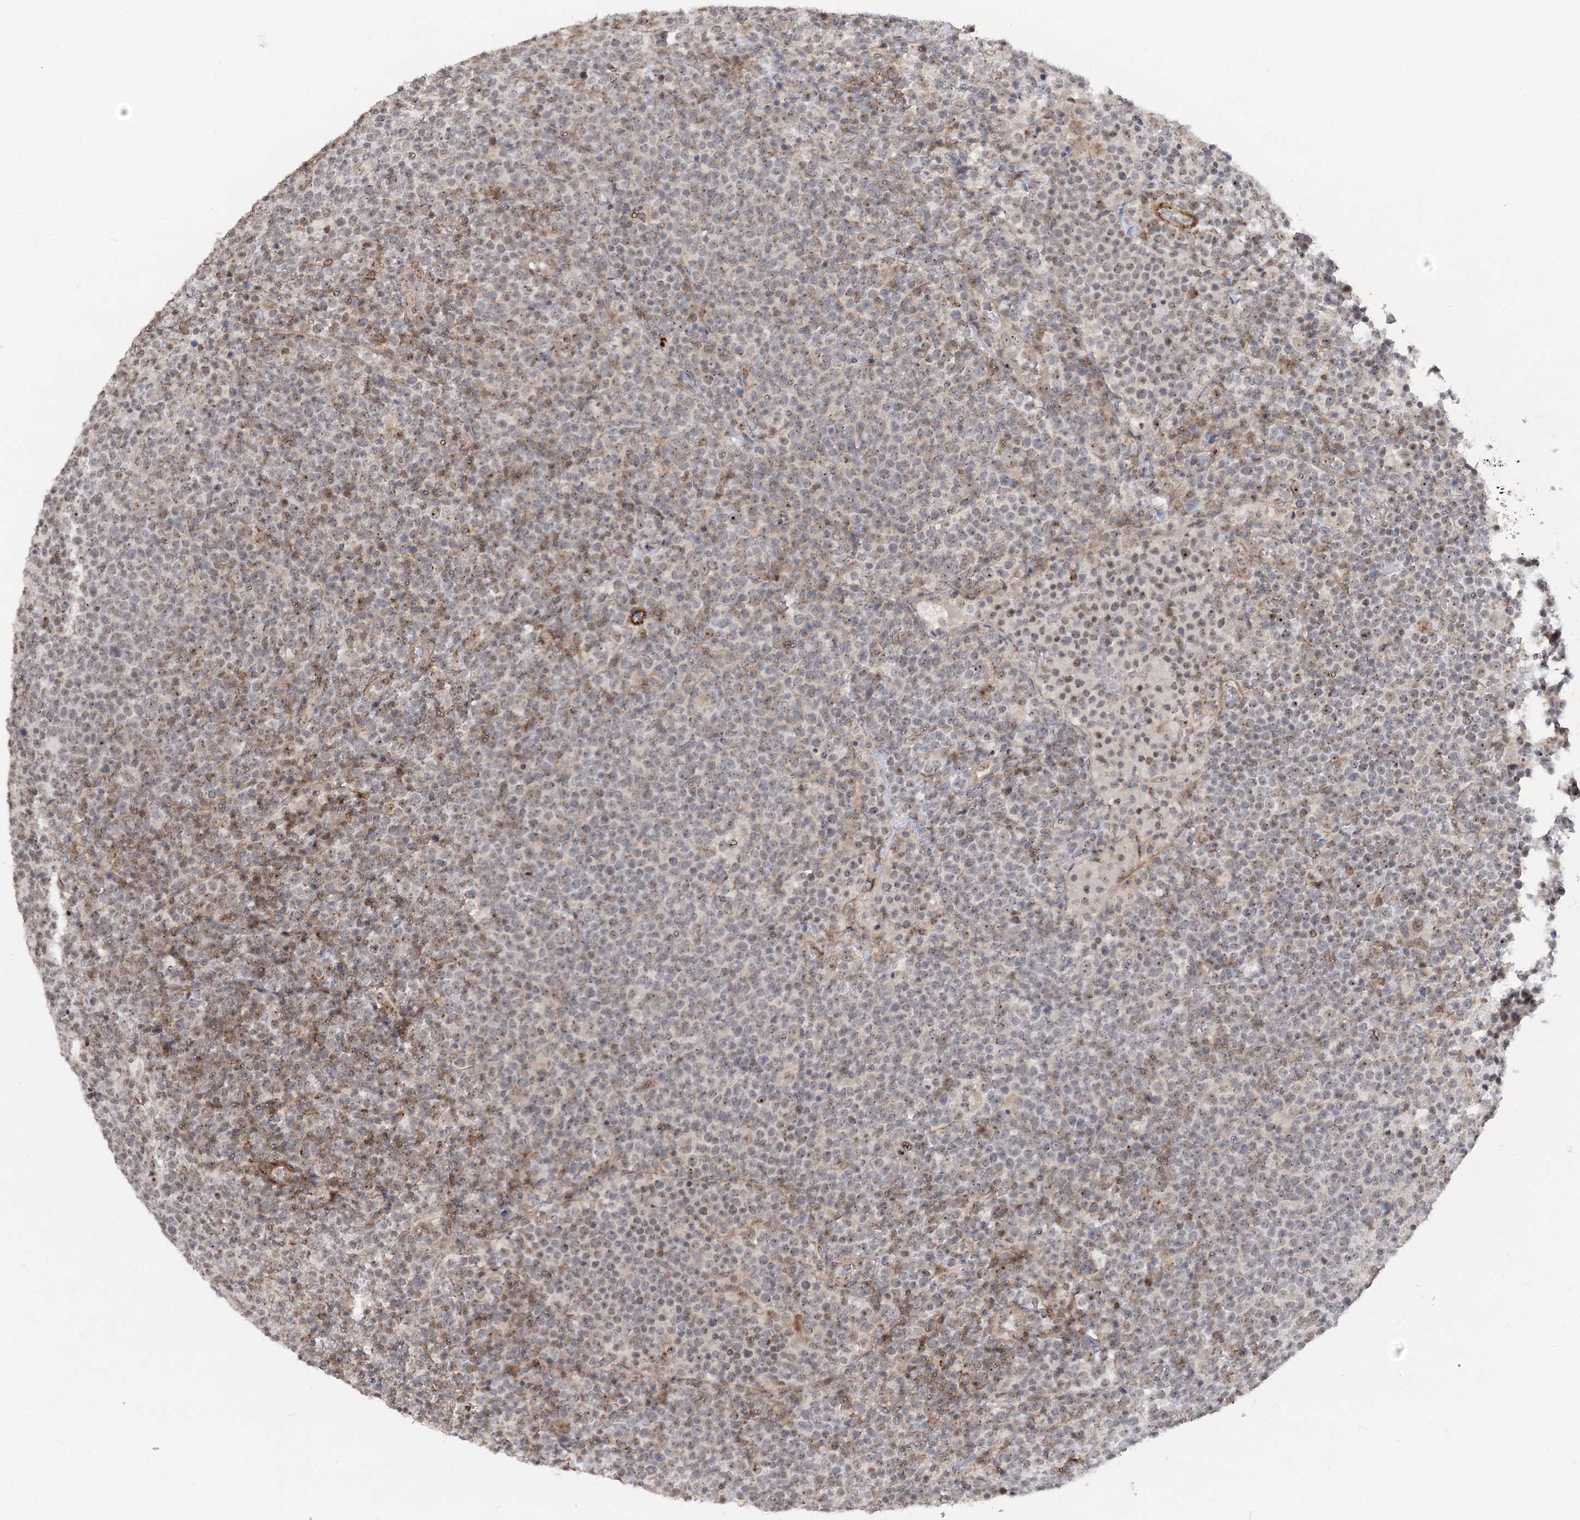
{"staining": {"intensity": "weak", "quantity": "25%-75%", "location": "nuclear"}, "tissue": "lymphoma", "cell_type": "Tumor cells", "image_type": "cancer", "snomed": [{"axis": "morphology", "description": "Malignant lymphoma, non-Hodgkin's type, High grade"}, {"axis": "topography", "description": "Lymph node"}], "caption": "Protein positivity by immunohistochemistry displays weak nuclear positivity in about 25%-75% of tumor cells in lymphoma.", "gene": "GNL3L", "patient": {"sex": "male", "age": 61}}